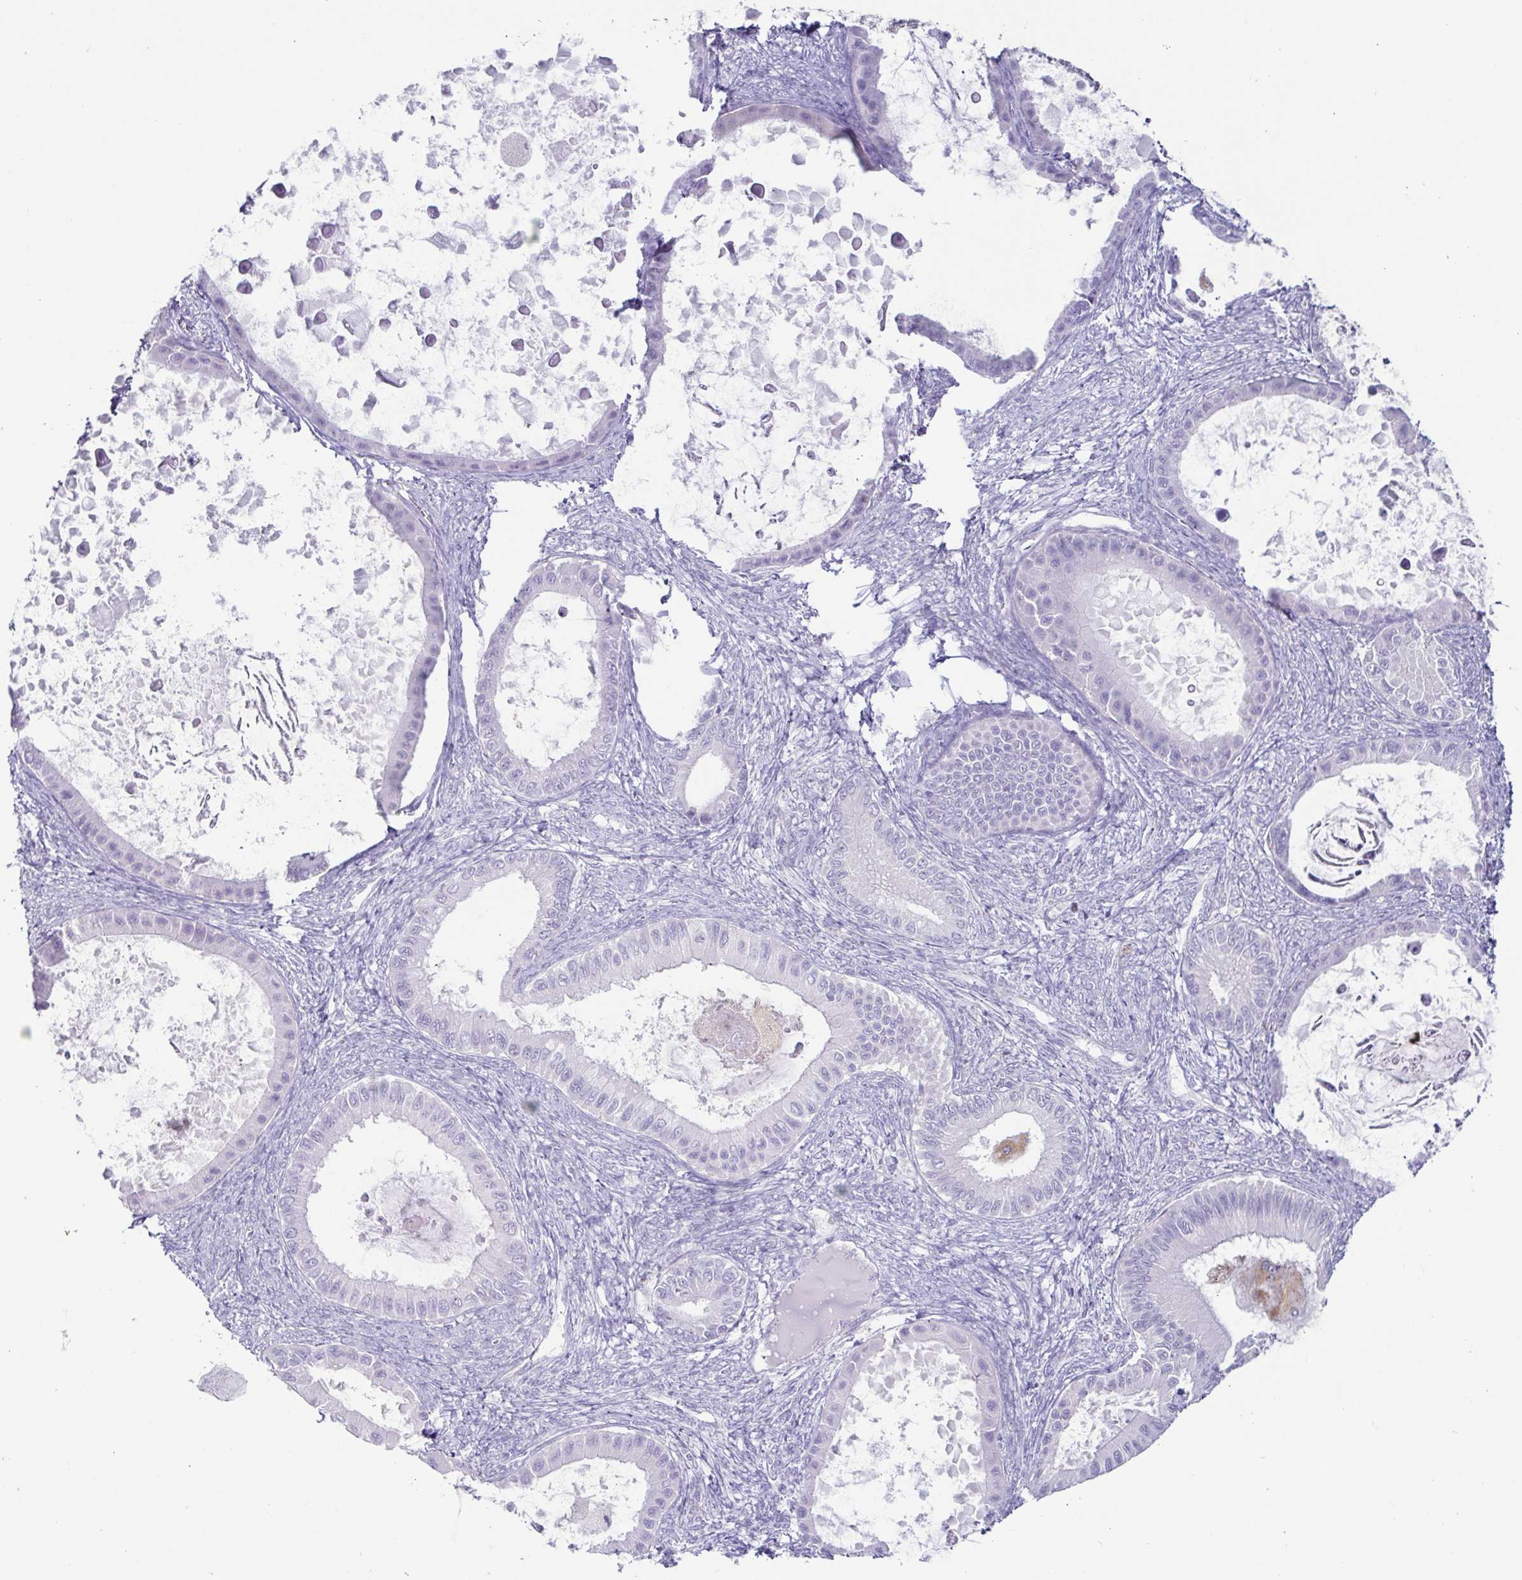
{"staining": {"intensity": "negative", "quantity": "none", "location": "none"}, "tissue": "ovarian cancer", "cell_type": "Tumor cells", "image_type": "cancer", "snomed": [{"axis": "morphology", "description": "Cystadenocarcinoma, mucinous, NOS"}, {"axis": "topography", "description": "Ovary"}], "caption": "Micrograph shows no protein expression in tumor cells of ovarian cancer (mucinous cystadenocarcinoma) tissue. The staining was performed using DAB (3,3'-diaminobenzidine) to visualize the protein expression in brown, while the nuclei were stained in blue with hematoxylin (Magnification: 20x).", "gene": "ATP6V1G2", "patient": {"sex": "female", "age": 64}}